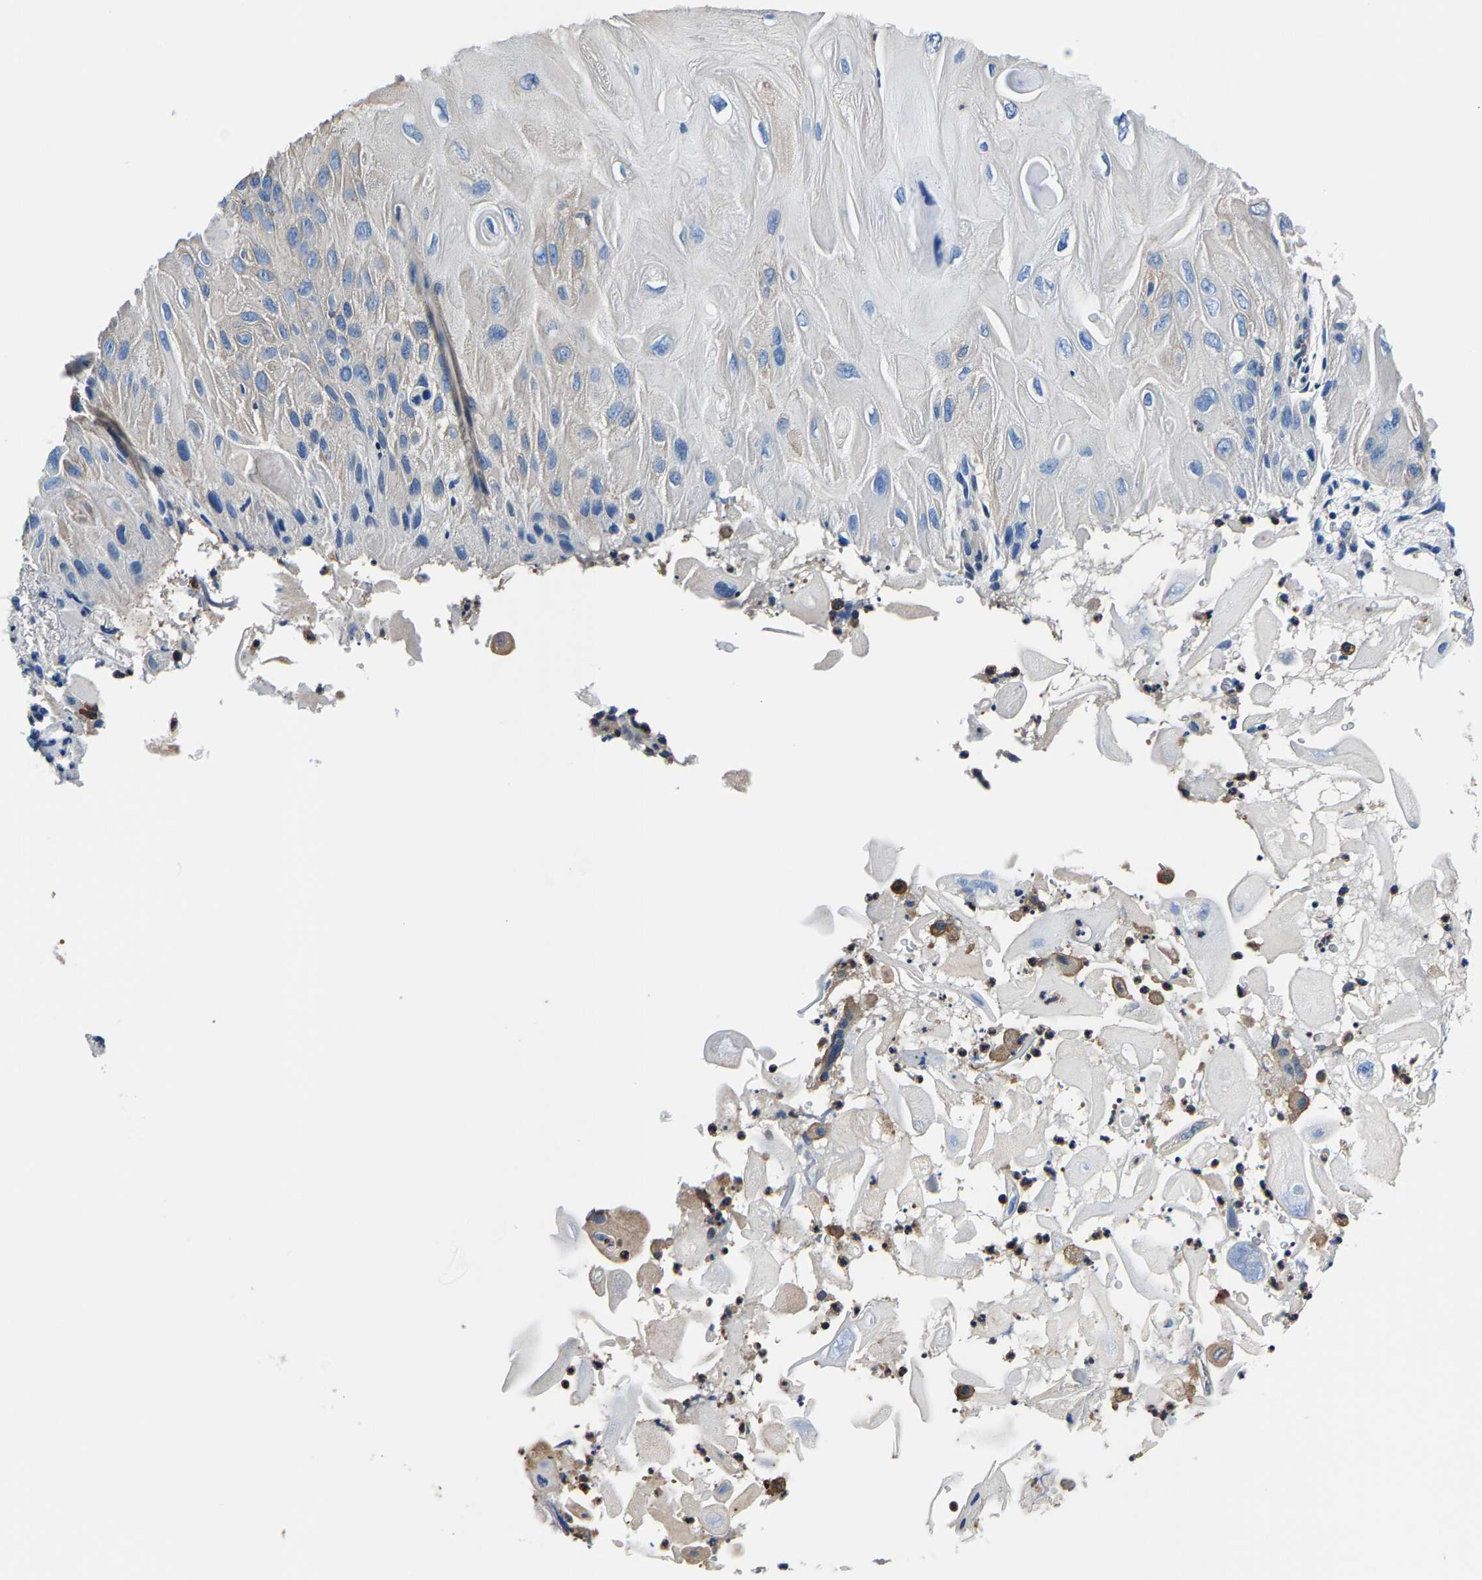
{"staining": {"intensity": "negative", "quantity": "none", "location": "none"}, "tissue": "skin cancer", "cell_type": "Tumor cells", "image_type": "cancer", "snomed": [{"axis": "morphology", "description": "Squamous cell carcinoma, NOS"}, {"axis": "topography", "description": "Skin"}], "caption": "Tumor cells show no significant positivity in squamous cell carcinoma (skin).", "gene": "ALDOB", "patient": {"sex": "female", "age": 77}}